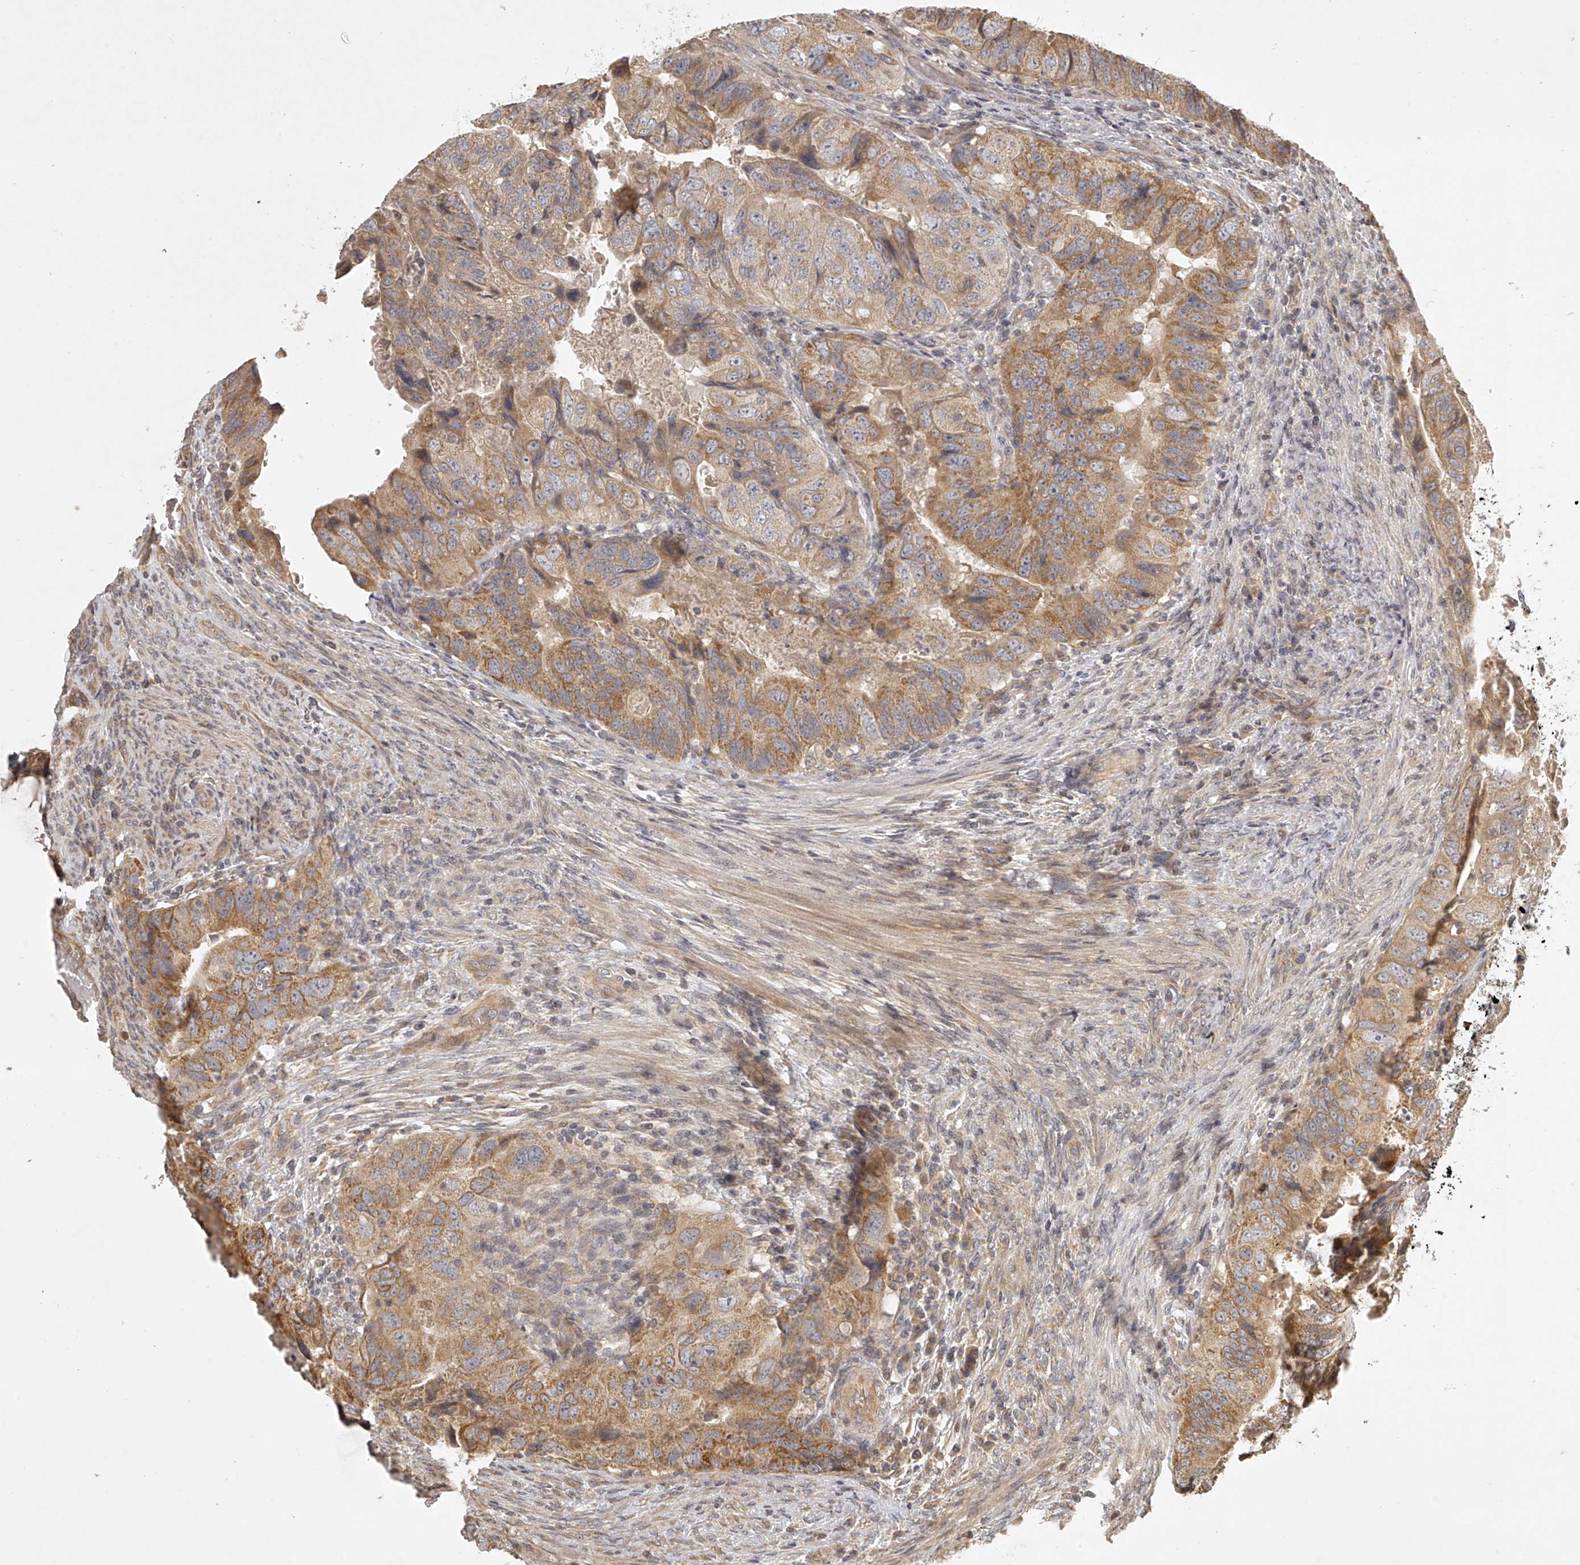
{"staining": {"intensity": "moderate", "quantity": "25%-75%", "location": "cytoplasmic/membranous"}, "tissue": "colorectal cancer", "cell_type": "Tumor cells", "image_type": "cancer", "snomed": [{"axis": "morphology", "description": "Adenocarcinoma, NOS"}, {"axis": "topography", "description": "Rectum"}], "caption": "This micrograph demonstrates immunohistochemistry (IHC) staining of human colorectal adenocarcinoma, with medium moderate cytoplasmic/membranous staining in about 25%-75% of tumor cells.", "gene": "NFS1", "patient": {"sex": "male", "age": 63}}